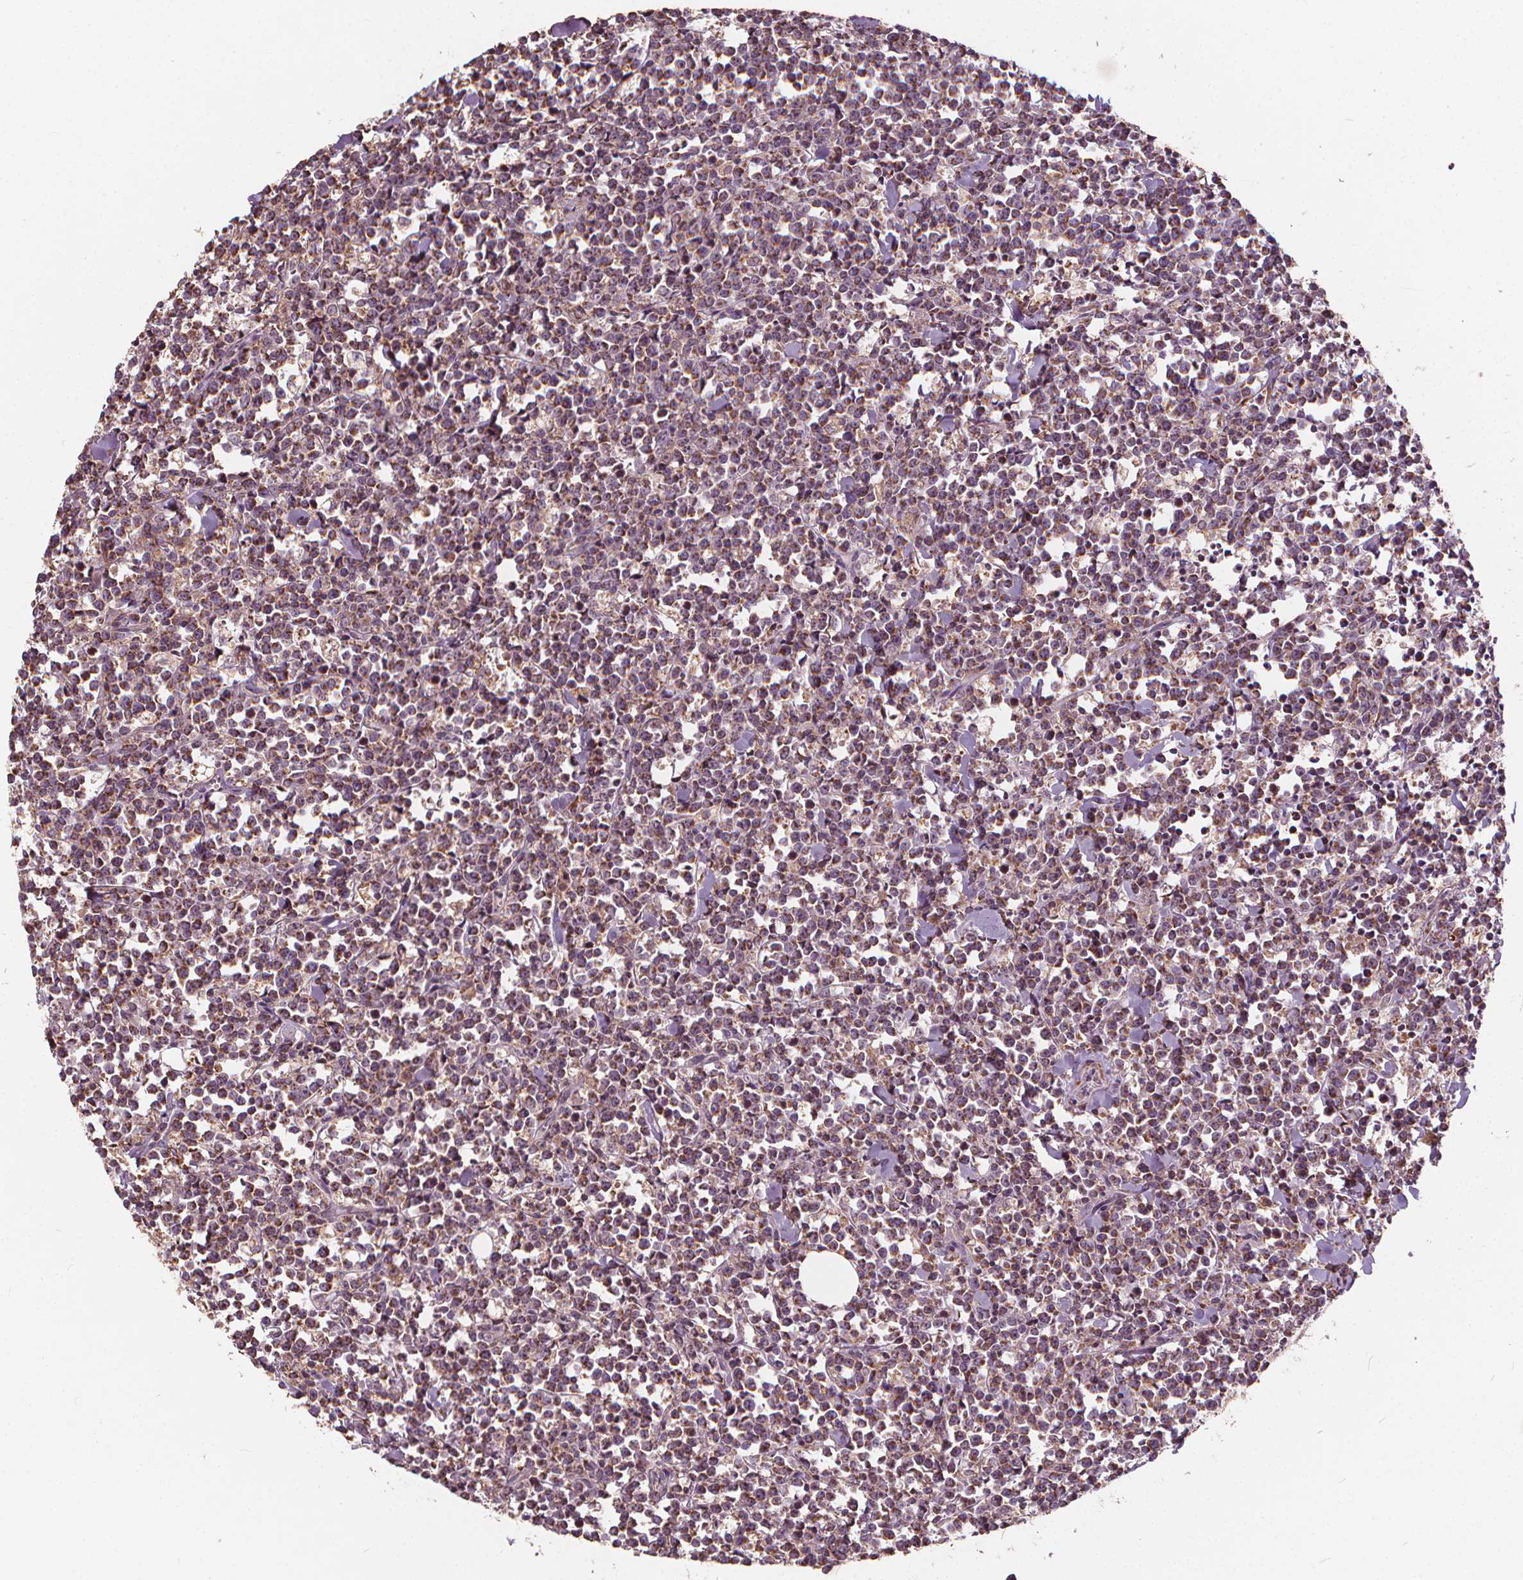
{"staining": {"intensity": "moderate", "quantity": ">75%", "location": "cytoplasmic/membranous"}, "tissue": "lymphoma", "cell_type": "Tumor cells", "image_type": "cancer", "snomed": [{"axis": "morphology", "description": "Malignant lymphoma, non-Hodgkin's type, High grade"}, {"axis": "topography", "description": "Small intestine"}], "caption": "Moderate cytoplasmic/membranous protein positivity is appreciated in approximately >75% of tumor cells in malignant lymphoma, non-Hodgkin's type (high-grade).", "gene": "ORAI2", "patient": {"sex": "female", "age": 56}}